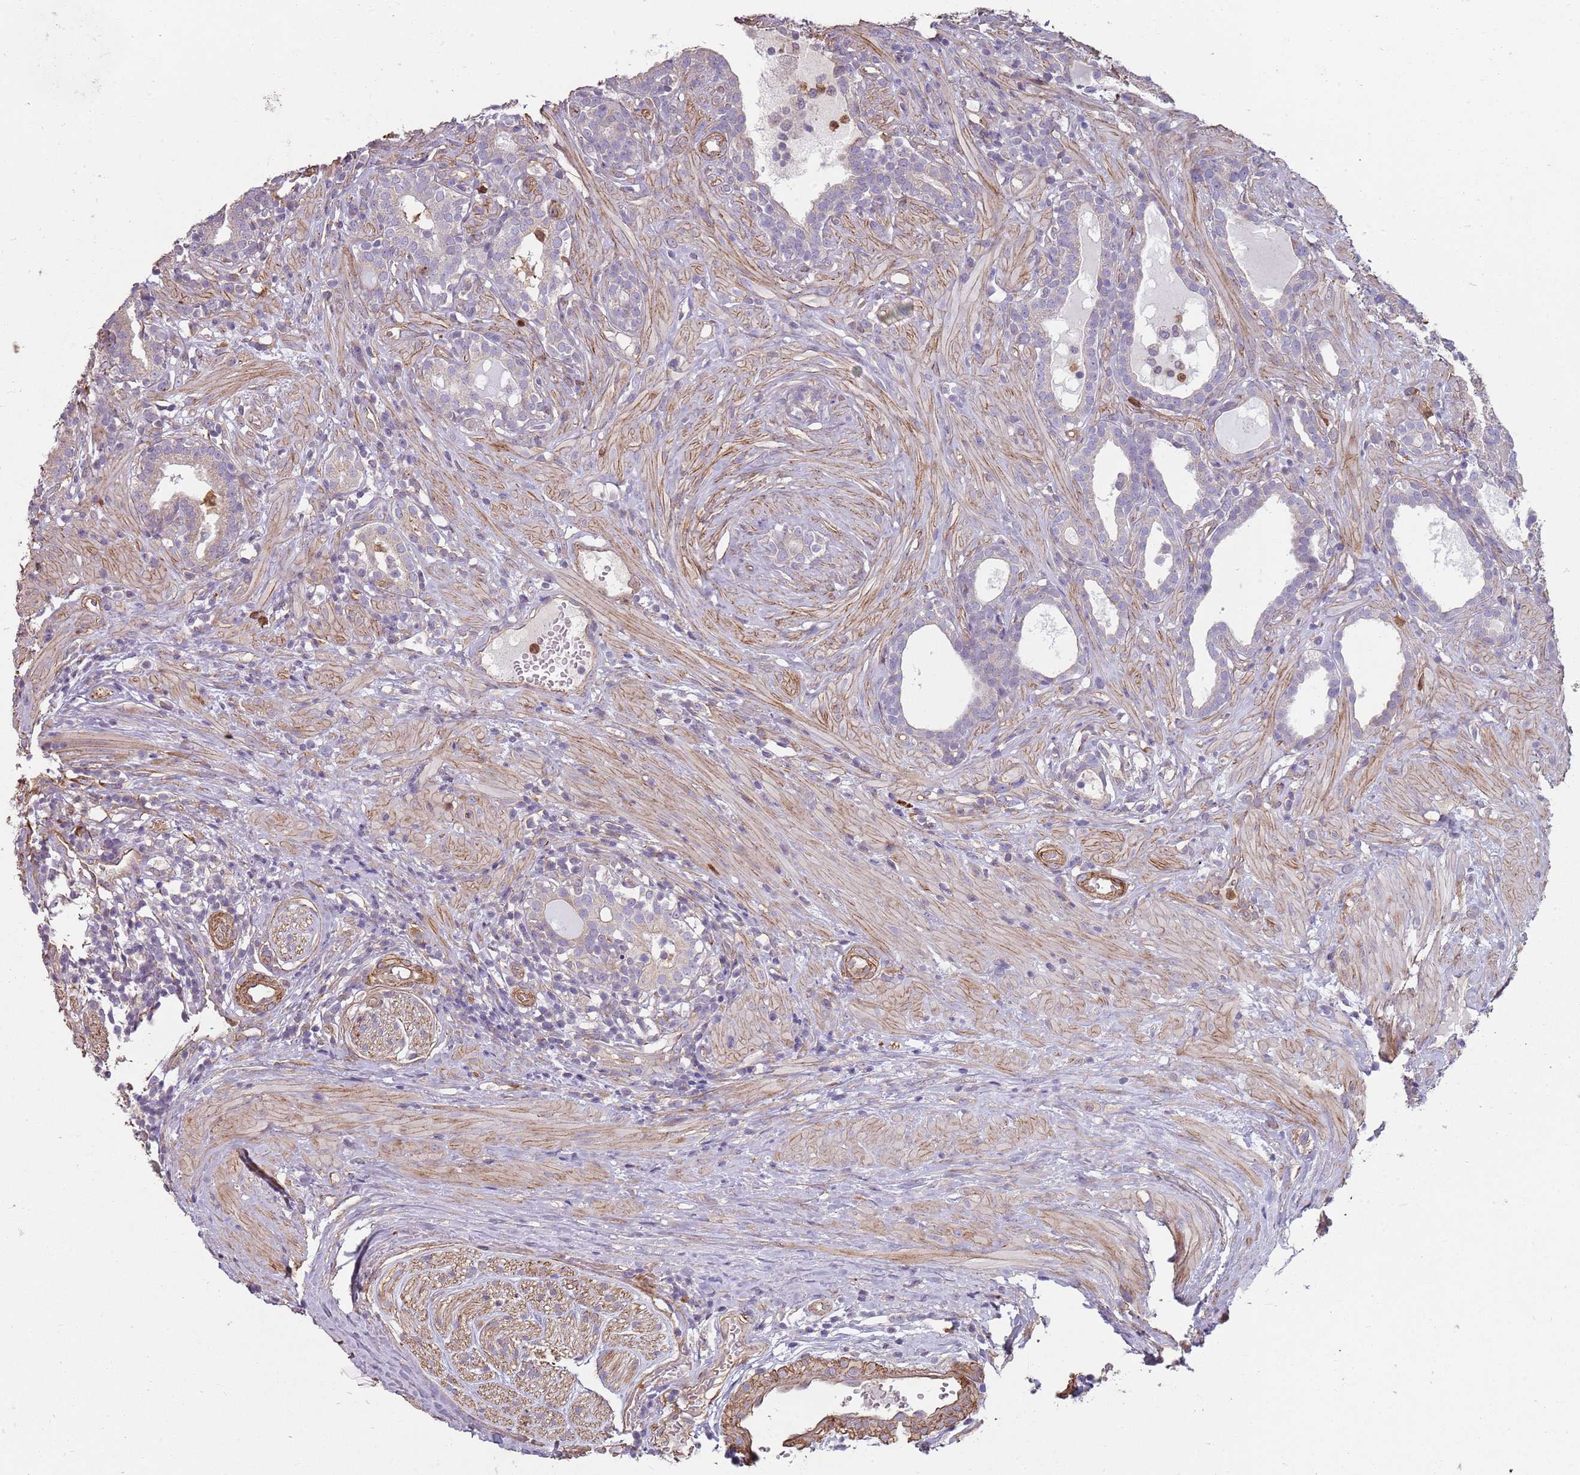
{"staining": {"intensity": "negative", "quantity": "none", "location": "none"}, "tissue": "prostate cancer", "cell_type": "Tumor cells", "image_type": "cancer", "snomed": [{"axis": "morphology", "description": "Adenocarcinoma, High grade"}, {"axis": "topography", "description": "Prostate"}], "caption": "High power microscopy histopathology image of an immunohistochemistry (IHC) histopathology image of adenocarcinoma (high-grade) (prostate), revealing no significant staining in tumor cells.", "gene": "PHLPP2", "patient": {"sex": "male", "age": 67}}